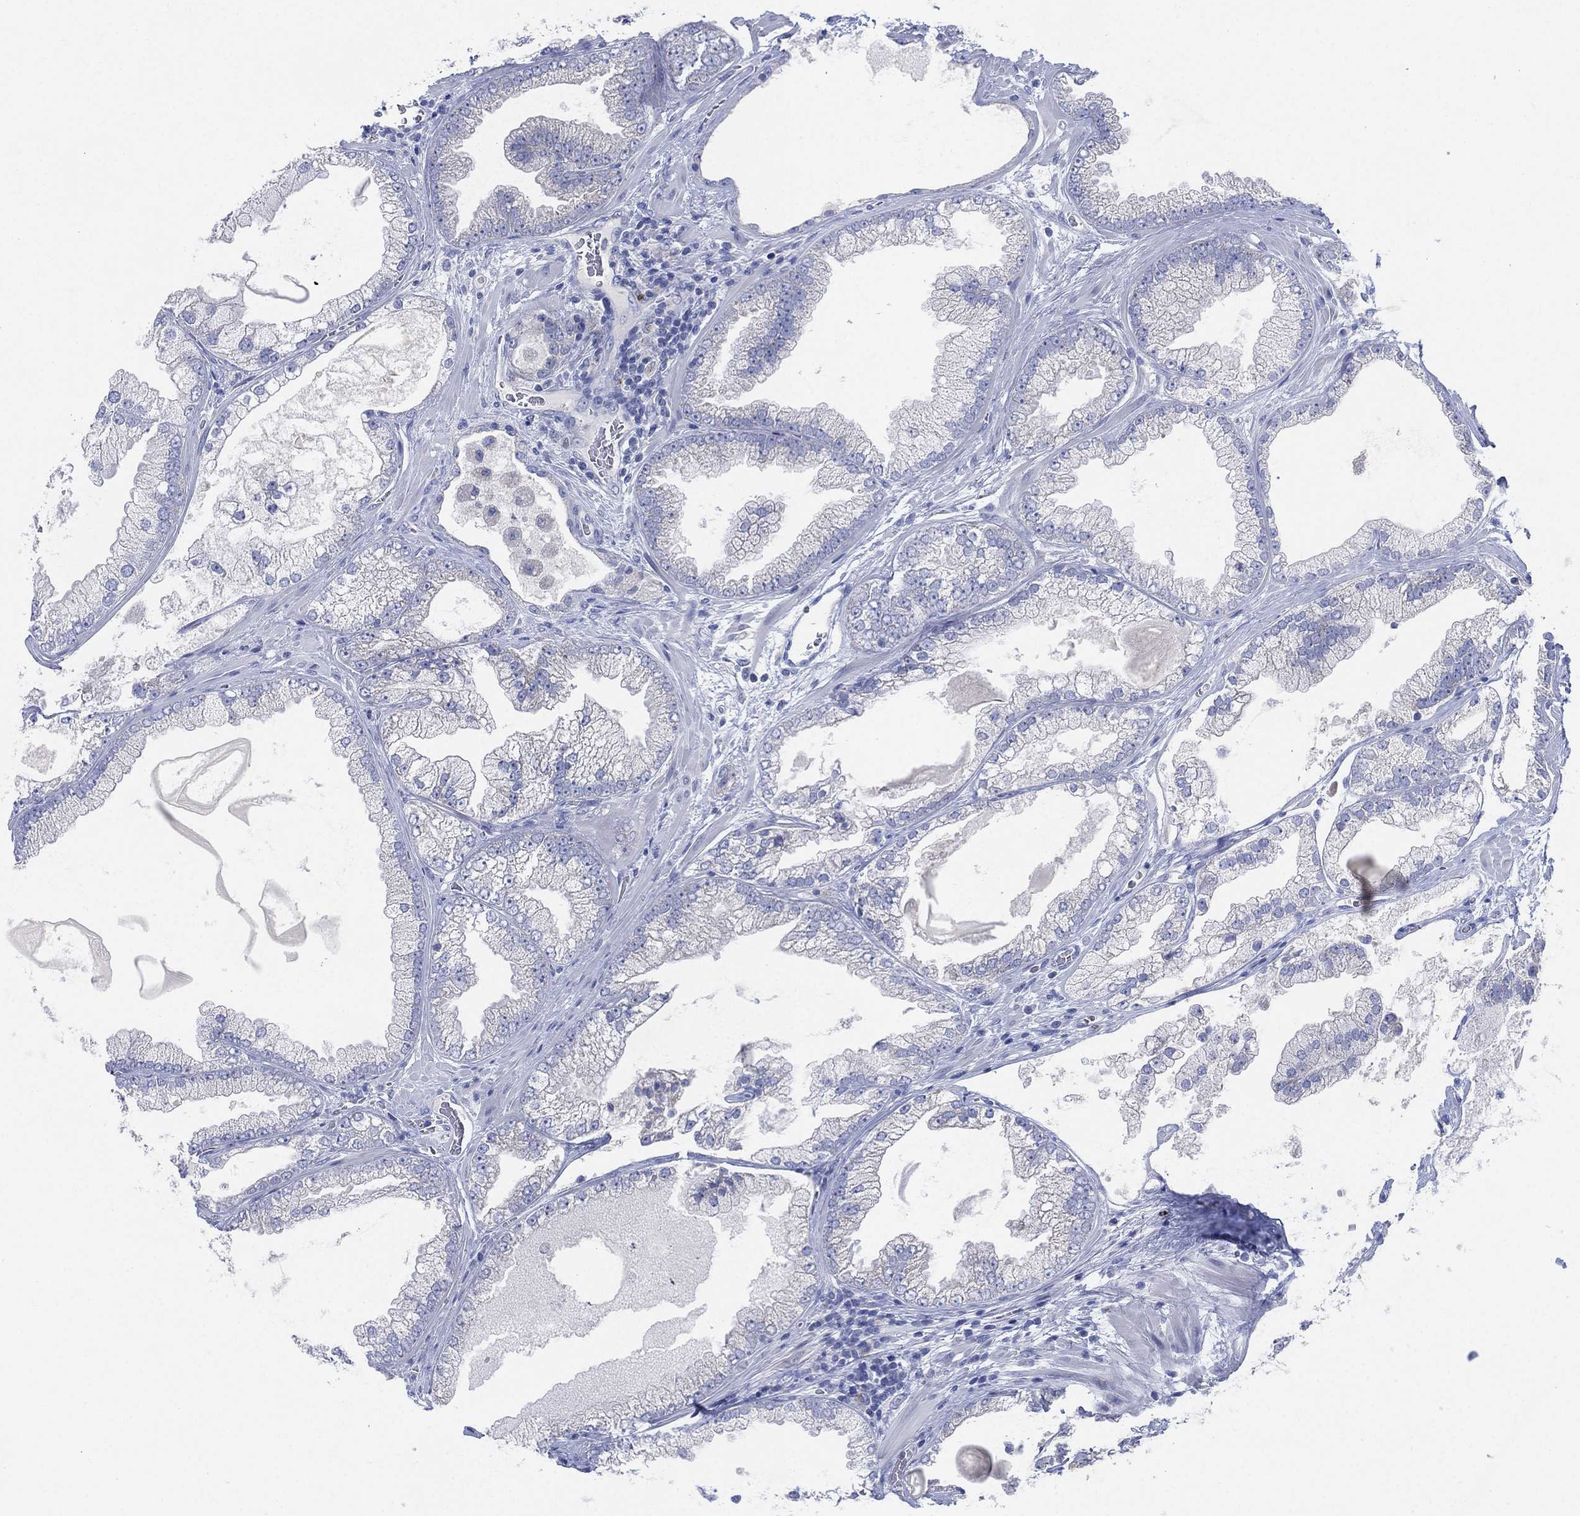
{"staining": {"intensity": "negative", "quantity": "none", "location": "none"}, "tissue": "prostate cancer", "cell_type": "Tumor cells", "image_type": "cancer", "snomed": [{"axis": "morphology", "description": "Adenocarcinoma, Low grade"}, {"axis": "topography", "description": "Prostate"}], "caption": "Immunohistochemical staining of human prostate adenocarcinoma (low-grade) exhibits no significant staining in tumor cells. The staining was performed using DAB to visualize the protein expression in brown, while the nuclei were stained in blue with hematoxylin (Magnification: 20x).", "gene": "ADAD2", "patient": {"sex": "male", "age": 57}}